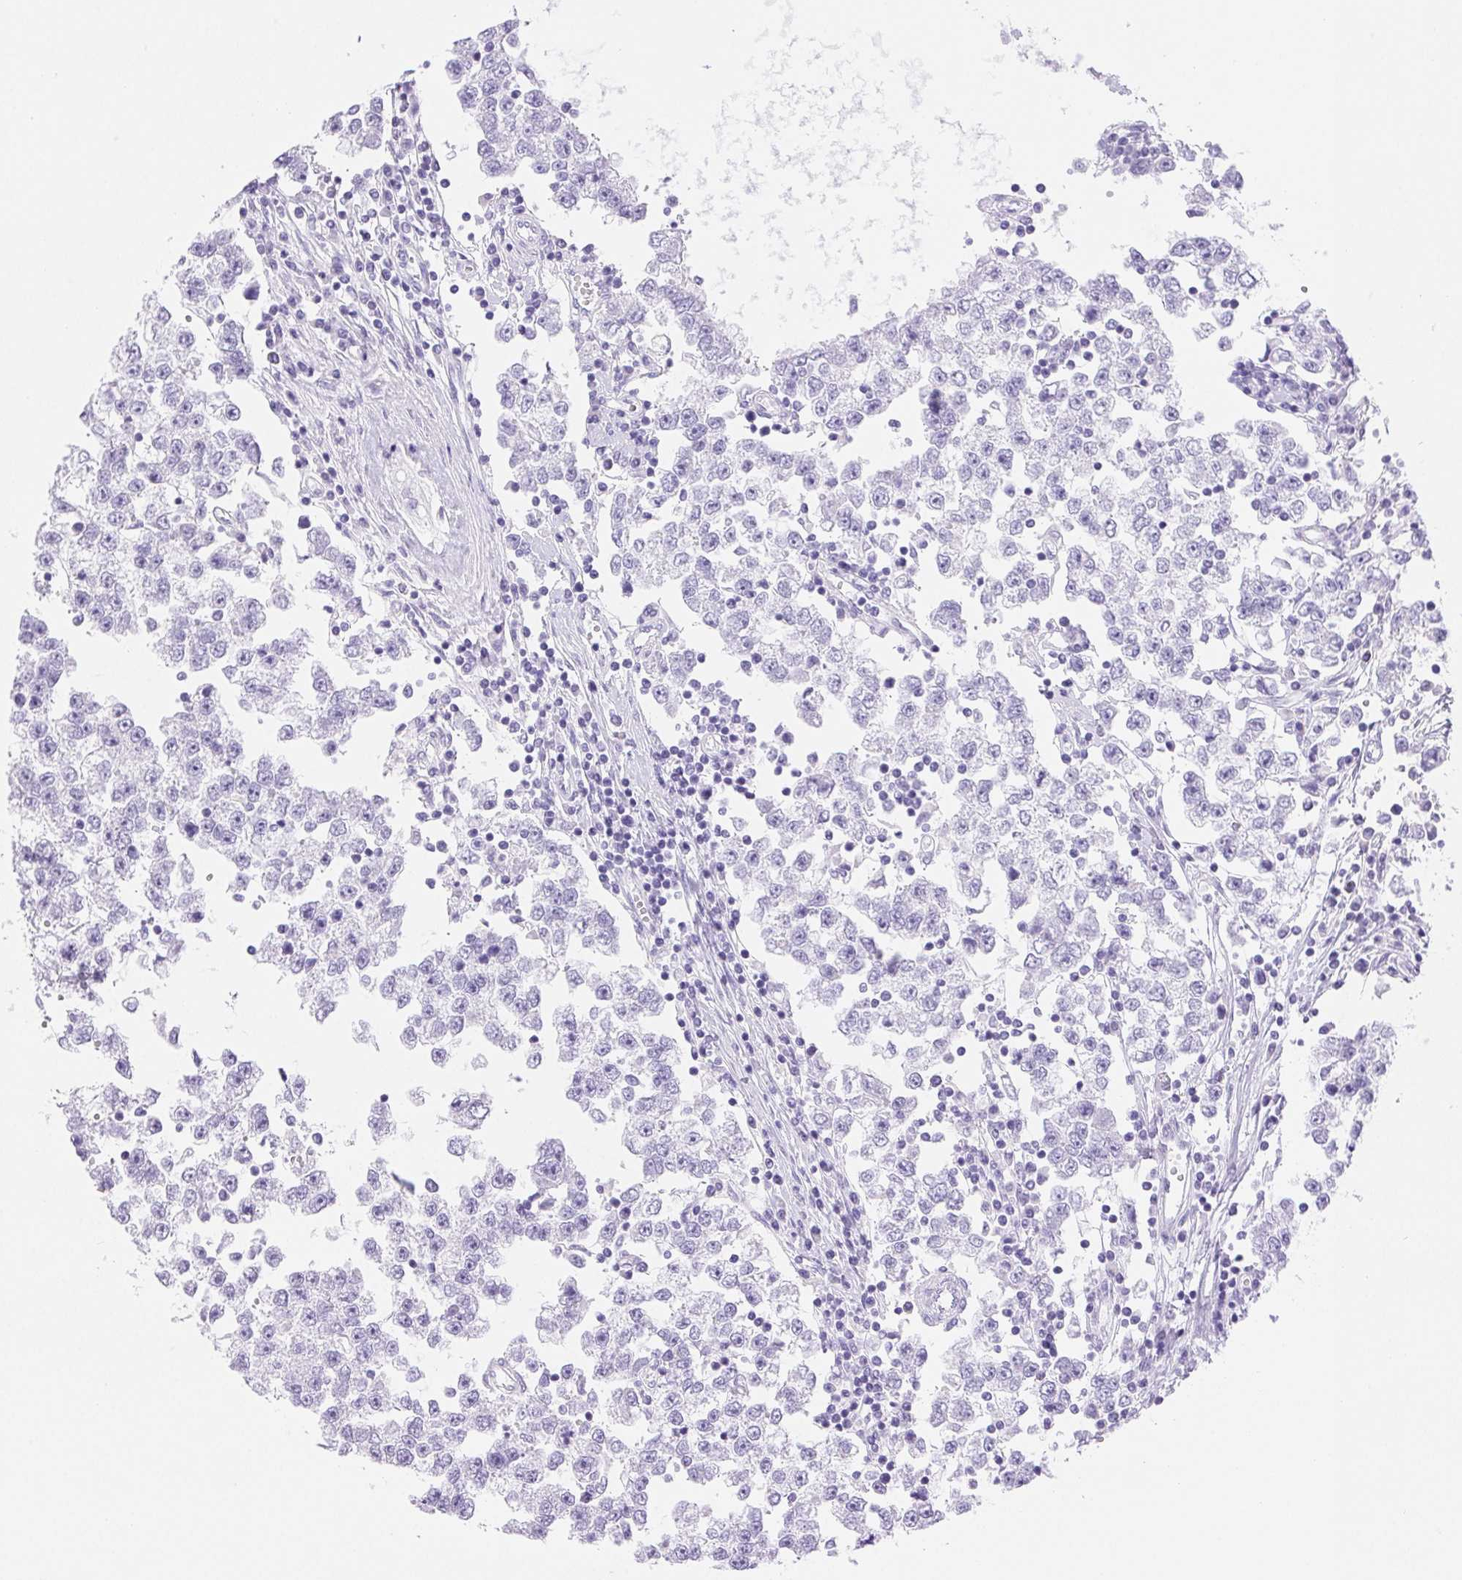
{"staining": {"intensity": "negative", "quantity": "none", "location": "none"}, "tissue": "testis cancer", "cell_type": "Tumor cells", "image_type": "cancer", "snomed": [{"axis": "morphology", "description": "Seminoma, NOS"}, {"axis": "topography", "description": "Testis"}], "caption": "Immunohistochemical staining of testis seminoma demonstrates no significant positivity in tumor cells.", "gene": "SERPINB3", "patient": {"sex": "male", "age": 34}}